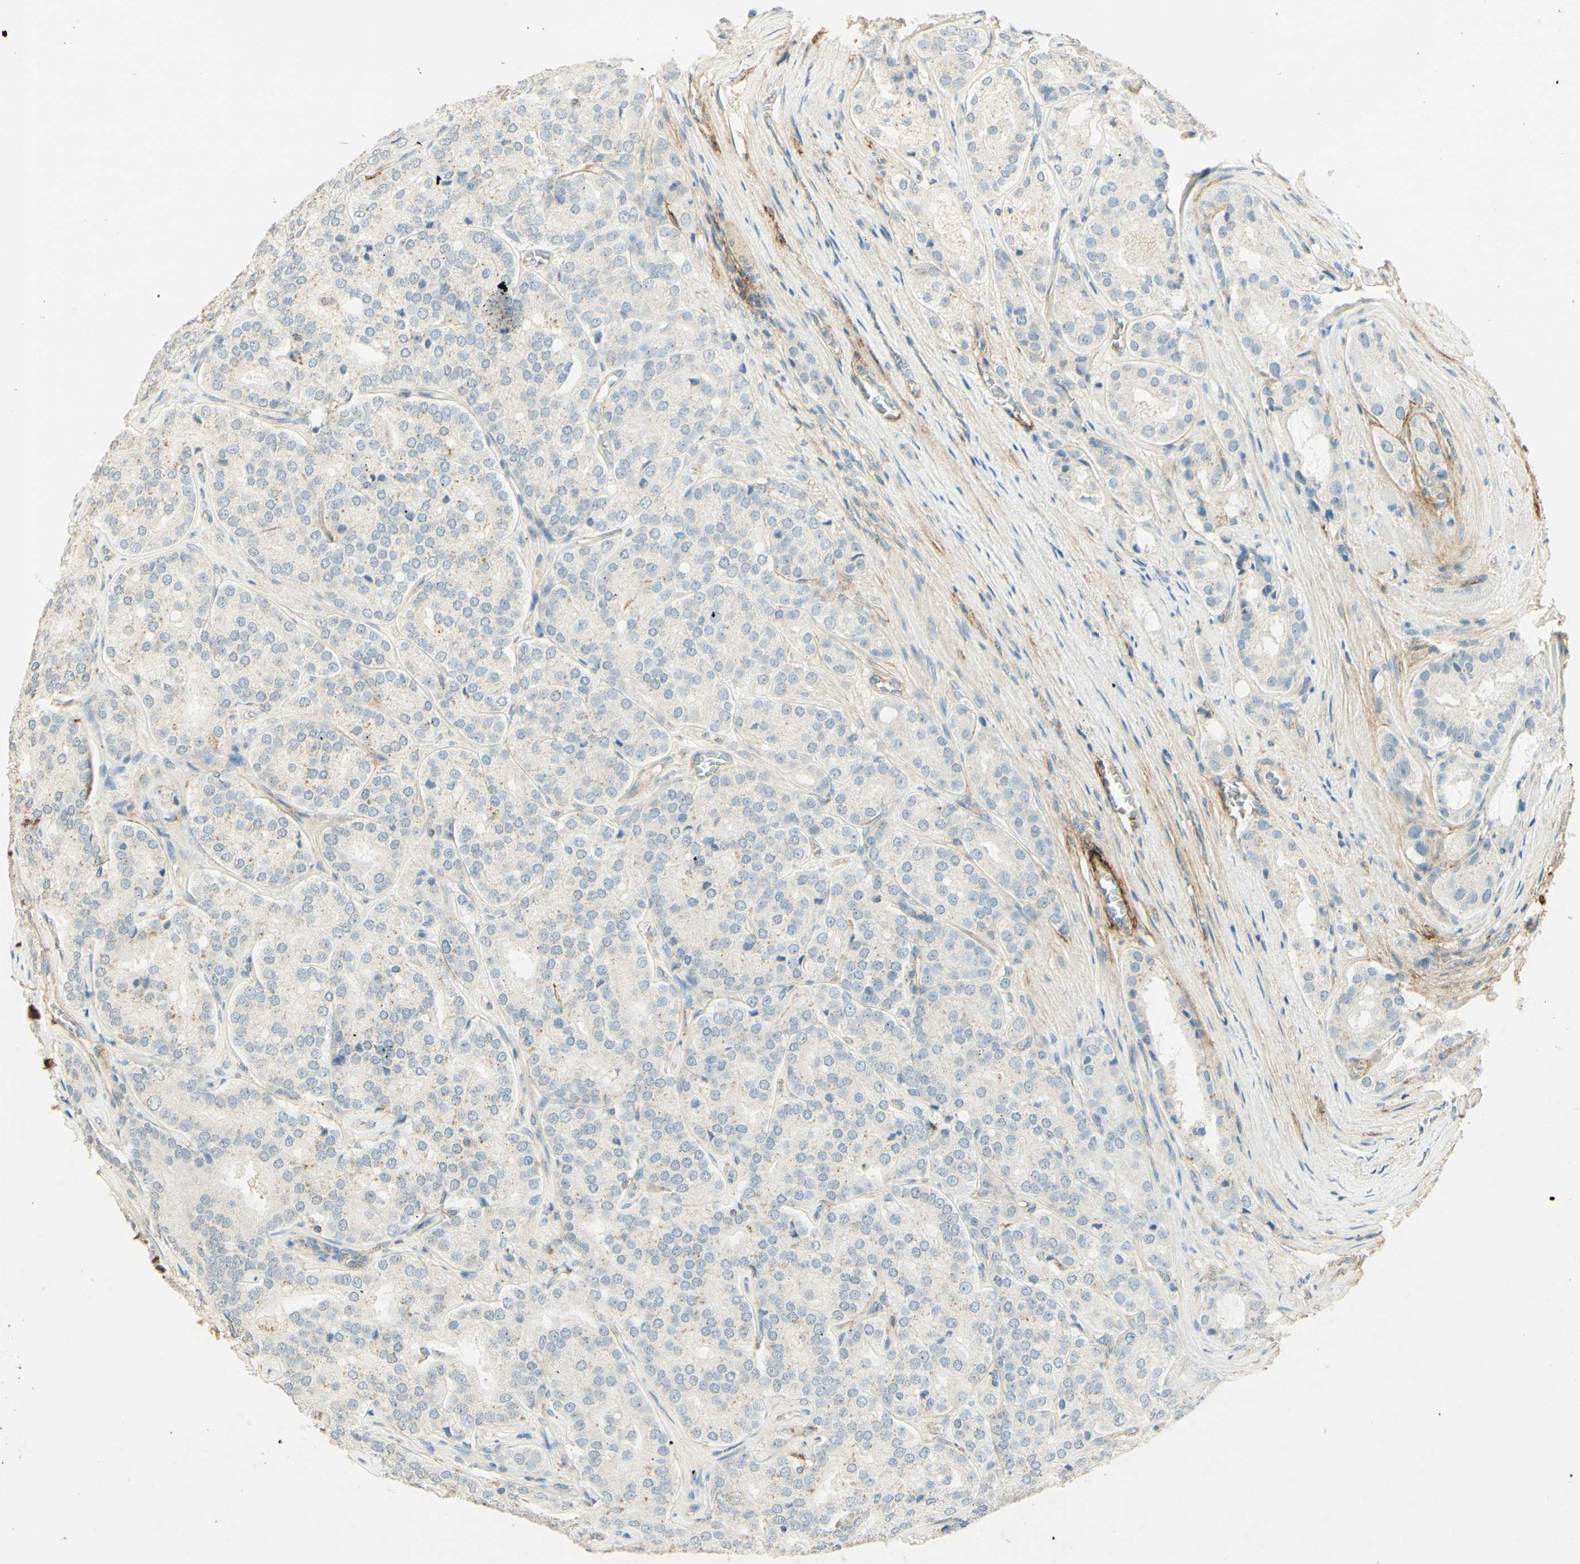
{"staining": {"intensity": "negative", "quantity": "none", "location": "none"}, "tissue": "prostate cancer", "cell_type": "Tumor cells", "image_type": "cancer", "snomed": [{"axis": "morphology", "description": "Adenocarcinoma, High grade"}, {"axis": "topography", "description": "Prostate"}], "caption": "Tumor cells are negative for brown protein staining in prostate cancer. (Brightfield microscopy of DAB IHC at high magnification).", "gene": "TNN", "patient": {"sex": "male", "age": 65}}